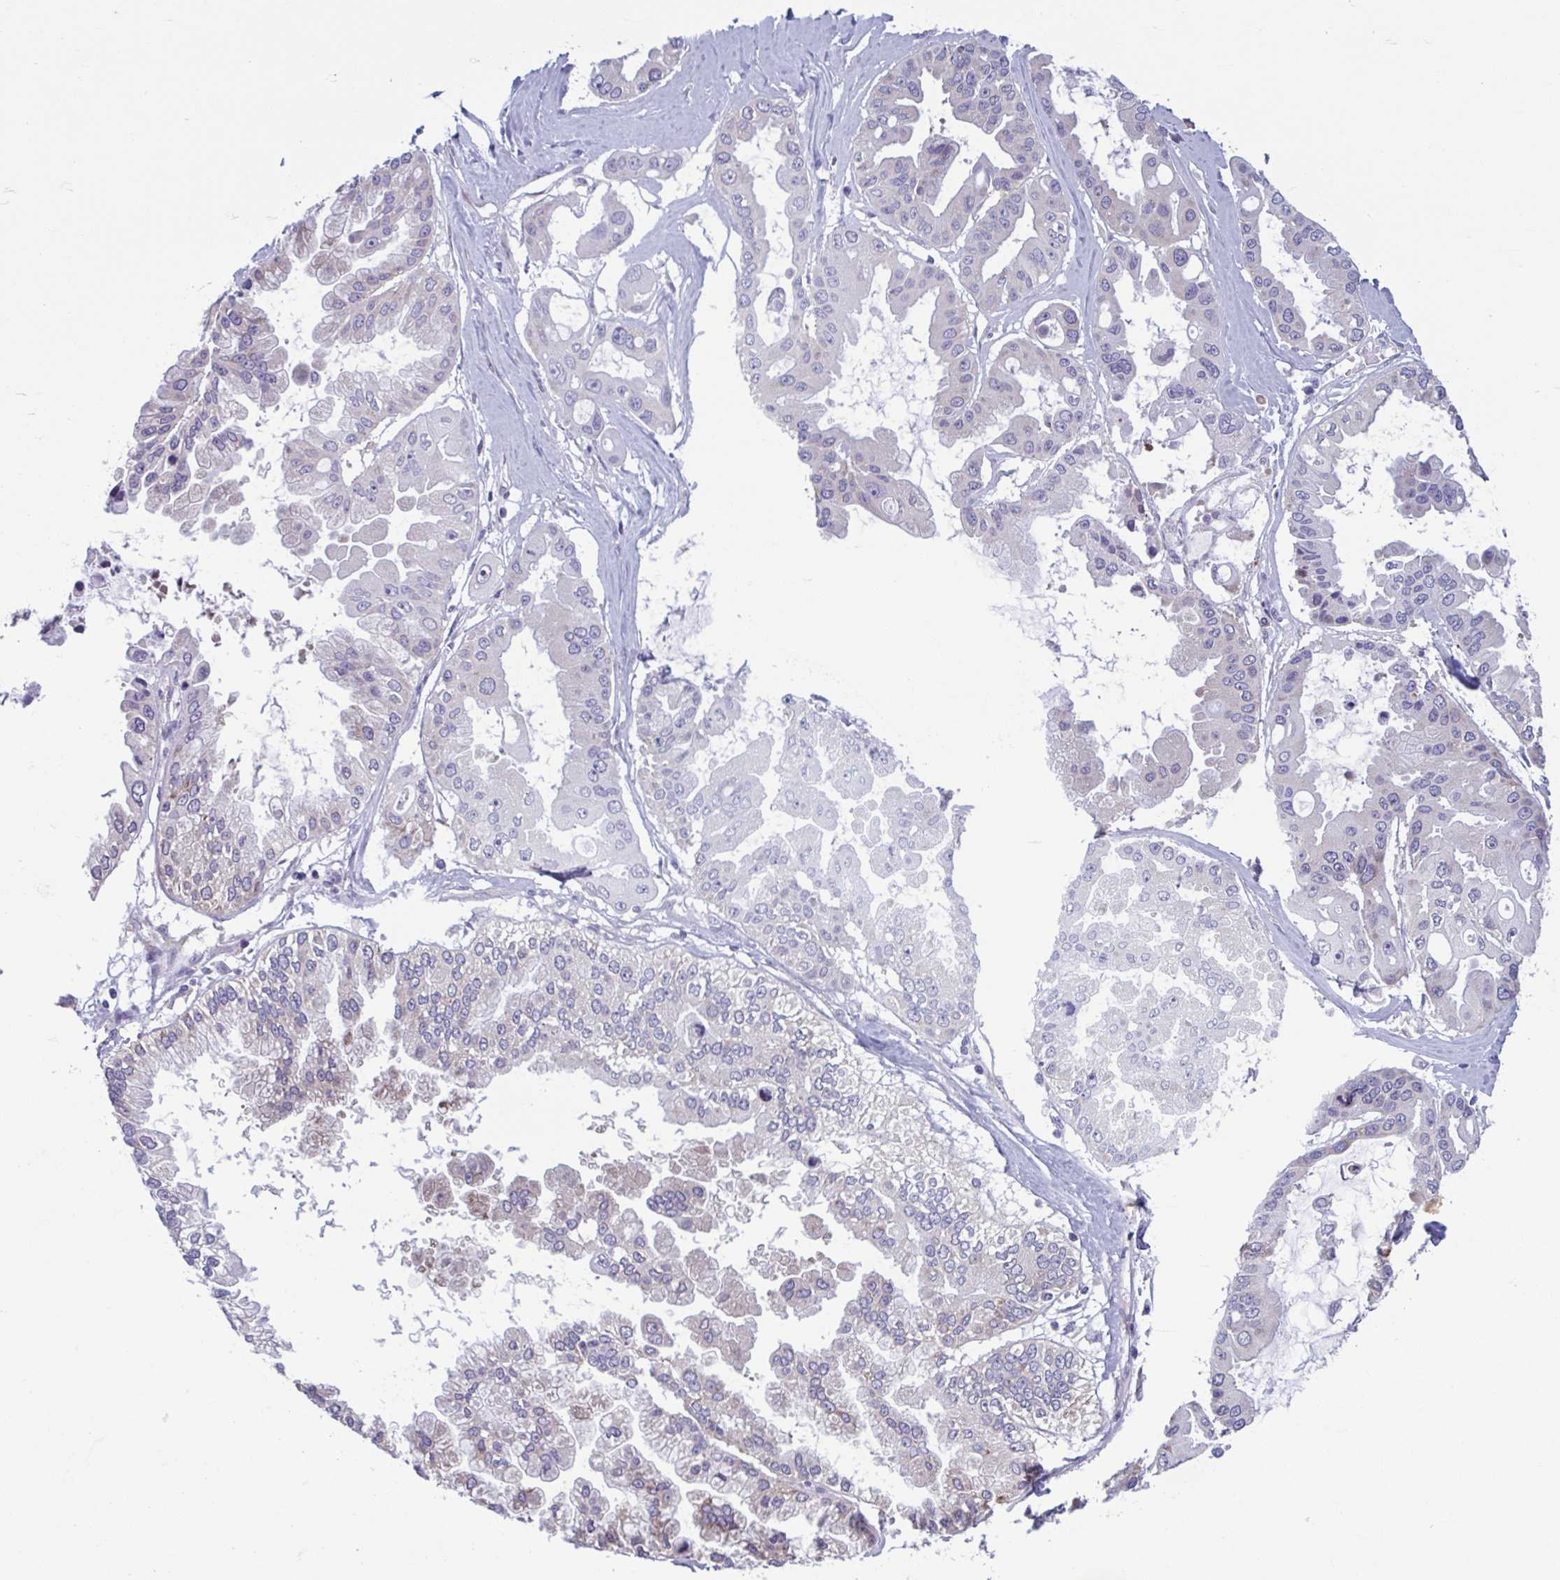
{"staining": {"intensity": "negative", "quantity": "none", "location": "none"}, "tissue": "ovarian cancer", "cell_type": "Tumor cells", "image_type": "cancer", "snomed": [{"axis": "morphology", "description": "Cystadenocarcinoma, serous, NOS"}, {"axis": "topography", "description": "Ovary"}], "caption": "IHC image of neoplastic tissue: human ovarian cancer (serous cystadenocarcinoma) stained with DAB (3,3'-diaminobenzidine) displays no significant protein expression in tumor cells.", "gene": "RPS16", "patient": {"sex": "female", "age": 56}}